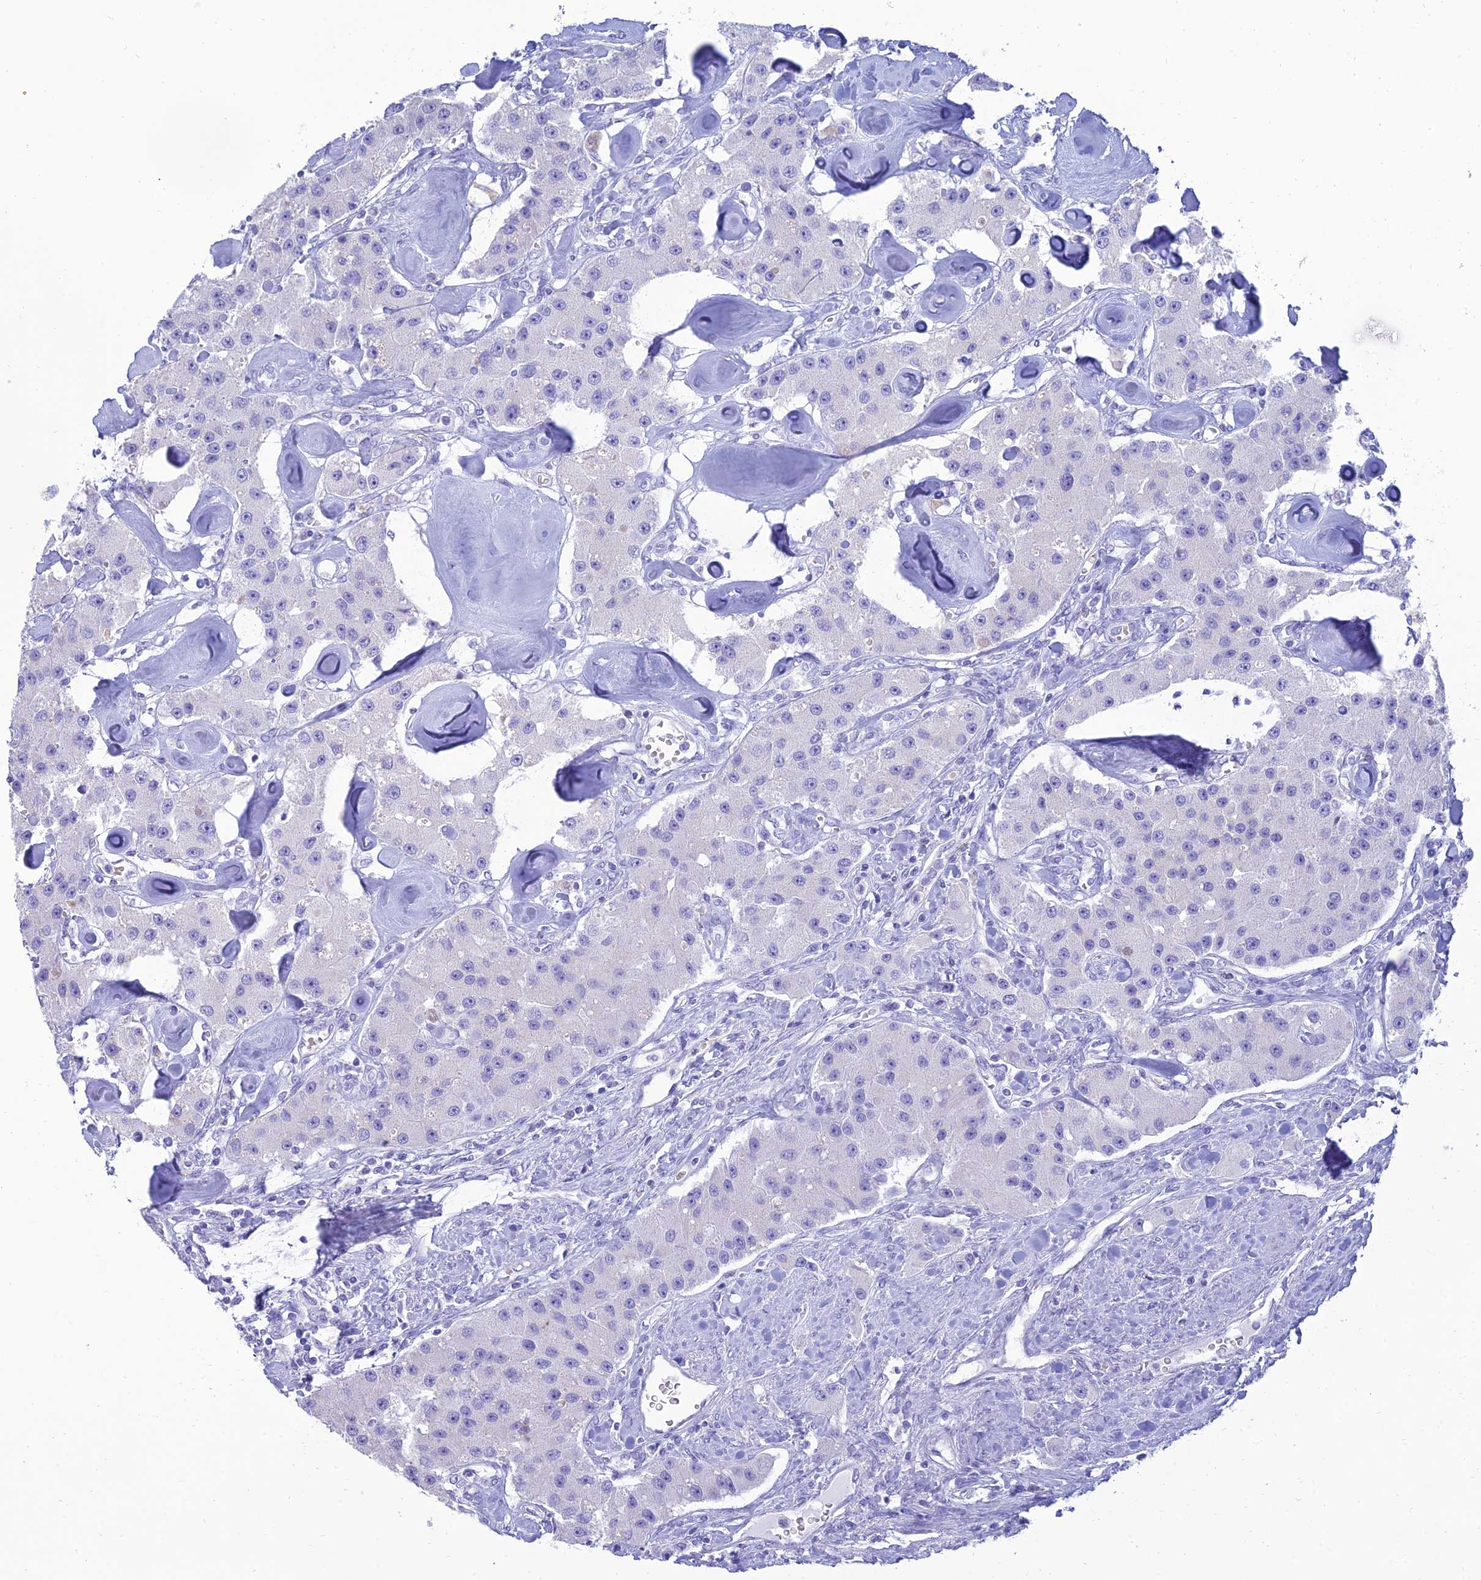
{"staining": {"intensity": "negative", "quantity": "none", "location": "none"}, "tissue": "carcinoid", "cell_type": "Tumor cells", "image_type": "cancer", "snomed": [{"axis": "morphology", "description": "Carcinoid, malignant, NOS"}, {"axis": "topography", "description": "Pancreas"}], "caption": "Immunohistochemistry (IHC) of human carcinoid exhibits no staining in tumor cells. The staining is performed using DAB (3,3'-diaminobenzidine) brown chromogen with nuclei counter-stained in using hematoxylin.", "gene": "MAL2", "patient": {"sex": "male", "age": 41}}